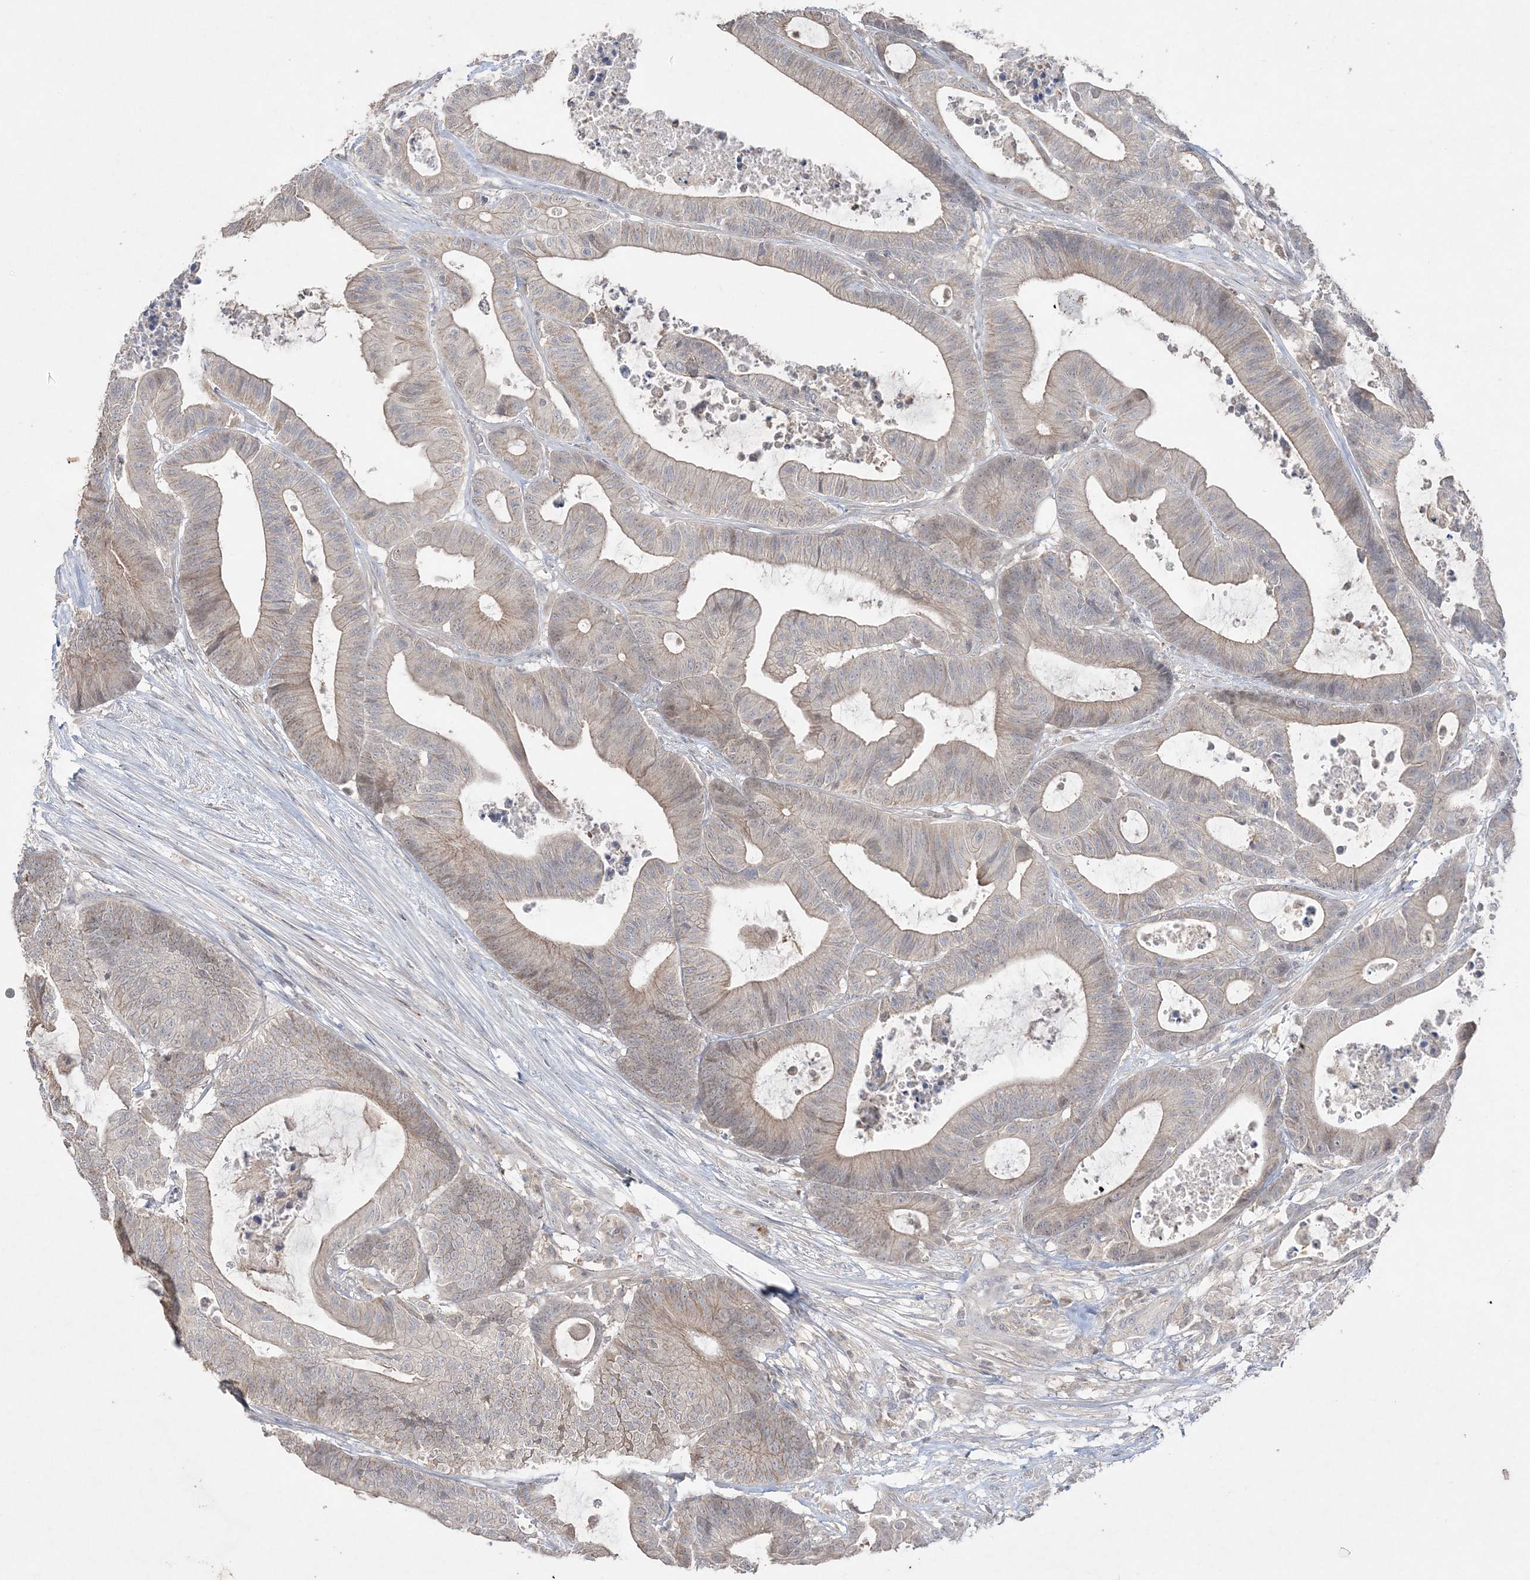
{"staining": {"intensity": "weak", "quantity": "25%-75%", "location": "cytoplasmic/membranous"}, "tissue": "colorectal cancer", "cell_type": "Tumor cells", "image_type": "cancer", "snomed": [{"axis": "morphology", "description": "Adenocarcinoma, NOS"}, {"axis": "topography", "description": "Colon"}], "caption": "Colorectal cancer tissue reveals weak cytoplasmic/membranous staining in about 25%-75% of tumor cells, visualized by immunohistochemistry. (Stains: DAB in brown, nuclei in blue, Microscopy: brightfield microscopy at high magnification).", "gene": "SH3BP4", "patient": {"sex": "female", "age": 84}}